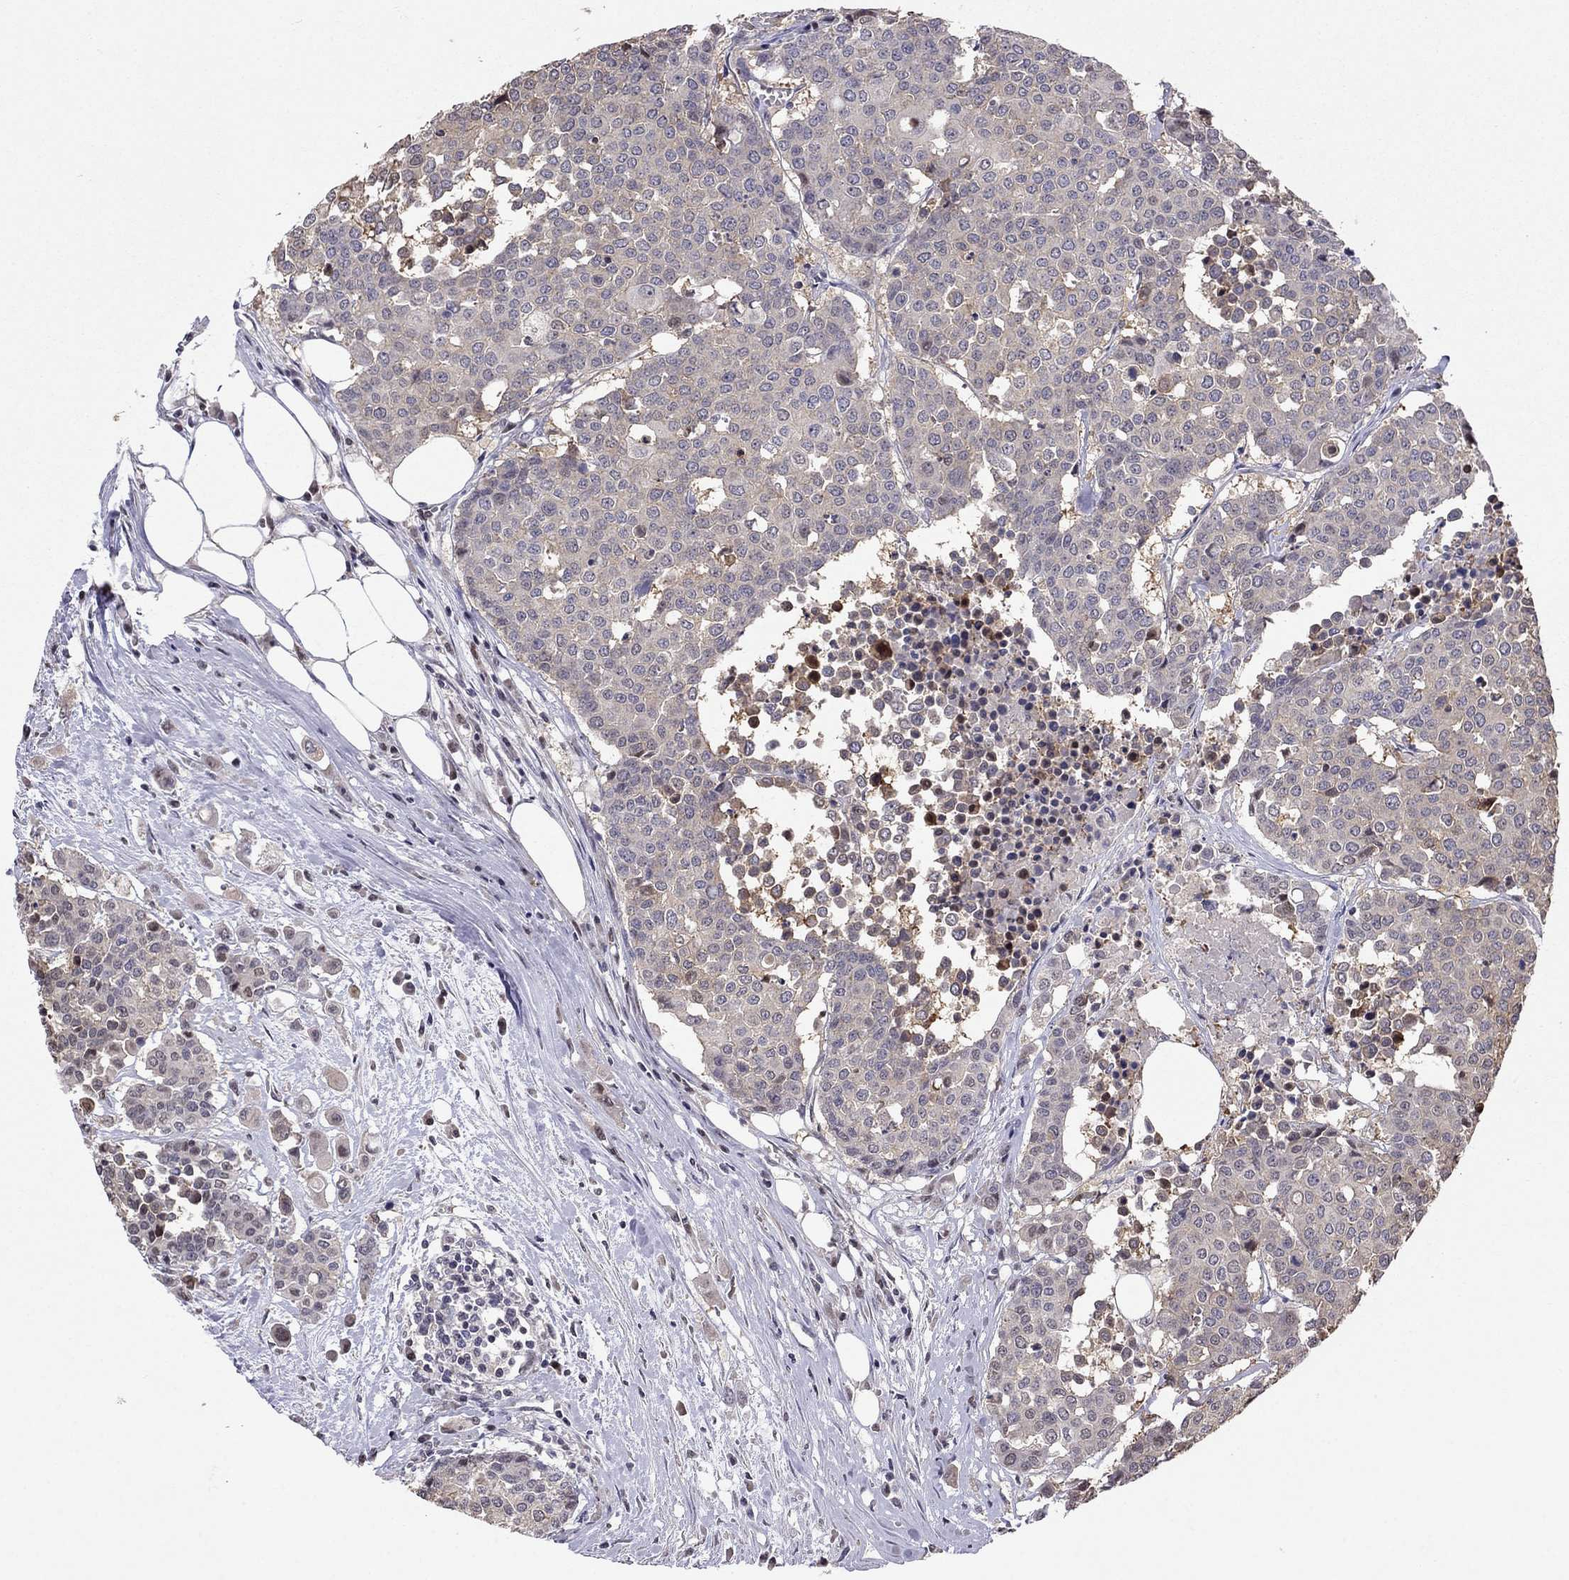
{"staining": {"intensity": "weak", "quantity": "25%-75%", "location": "cytoplasmic/membranous"}, "tissue": "carcinoid", "cell_type": "Tumor cells", "image_type": "cancer", "snomed": [{"axis": "morphology", "description": "Carcinoid, malignant, NOS"}, {"axis": "topography", "description": "Colon"}], "caption": "IHC image of human carcinoid (malignant) stained for a protein (brown), which displays low levels of weak cytoplasmic/membranous positivity in about 25%-75% of tumor cells.", "gene": "LRRC39", "patient": {"sex": "male", "age": 81}}